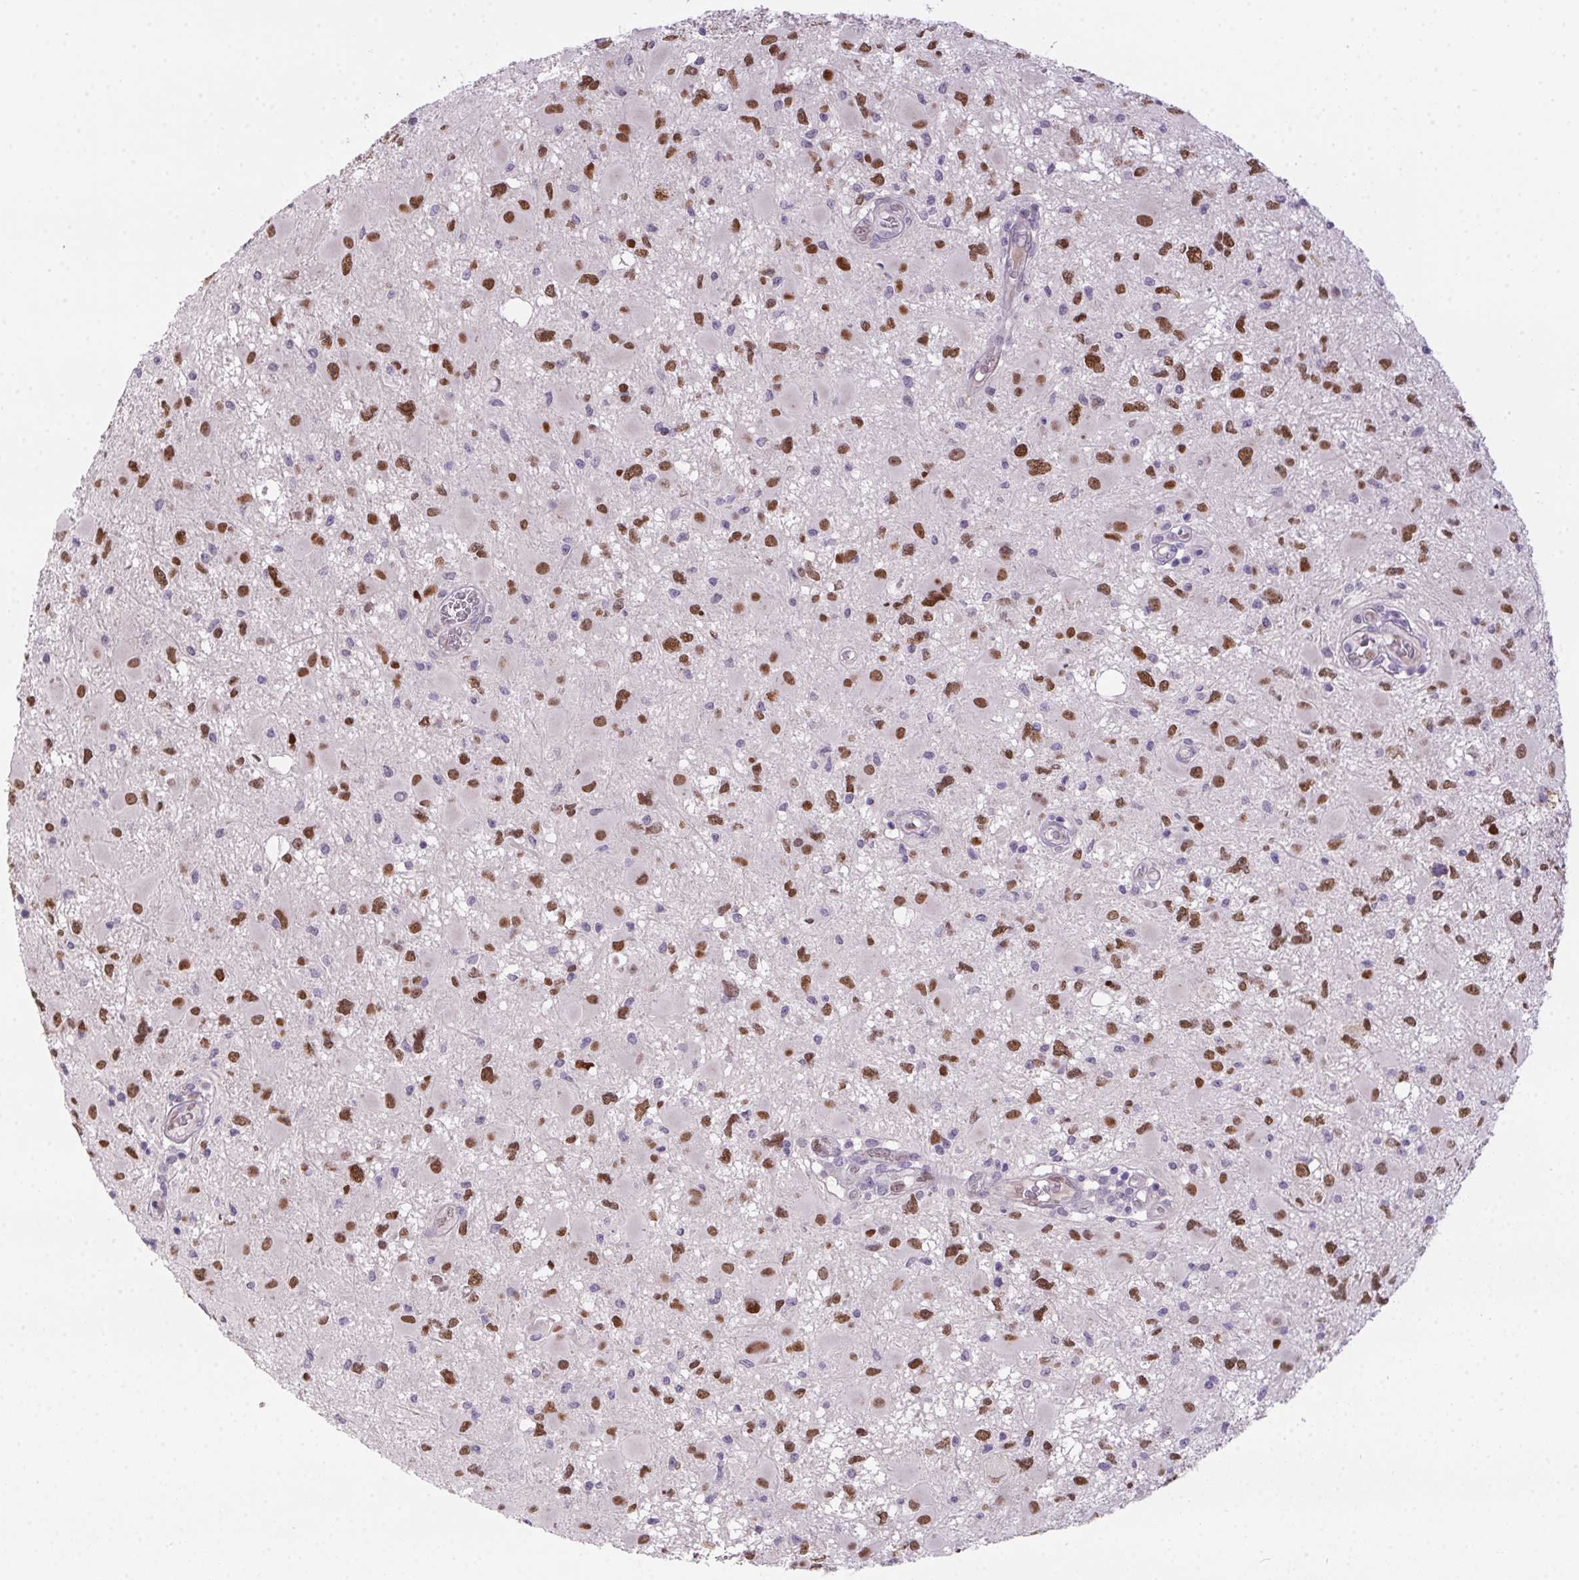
{"staining": {"intensity": "moderate", "quantity": ">75%", "location": "nuclear"}, "tissue": "glioma", "cell_type": "Tumor cells", "image_type": "cancer", "snomed": [{"axis": "morphology", "description": "Glioma, malignant, High grade"}, {"axis": "topography", "description": "Brain"}], "caption": "Immunohistochemical staining of human glioma displays moderate nuclear protein positivity in about >75% of tumor cells.", "gene": "SP9", "patient": {"sex": "male", "age": 54}}